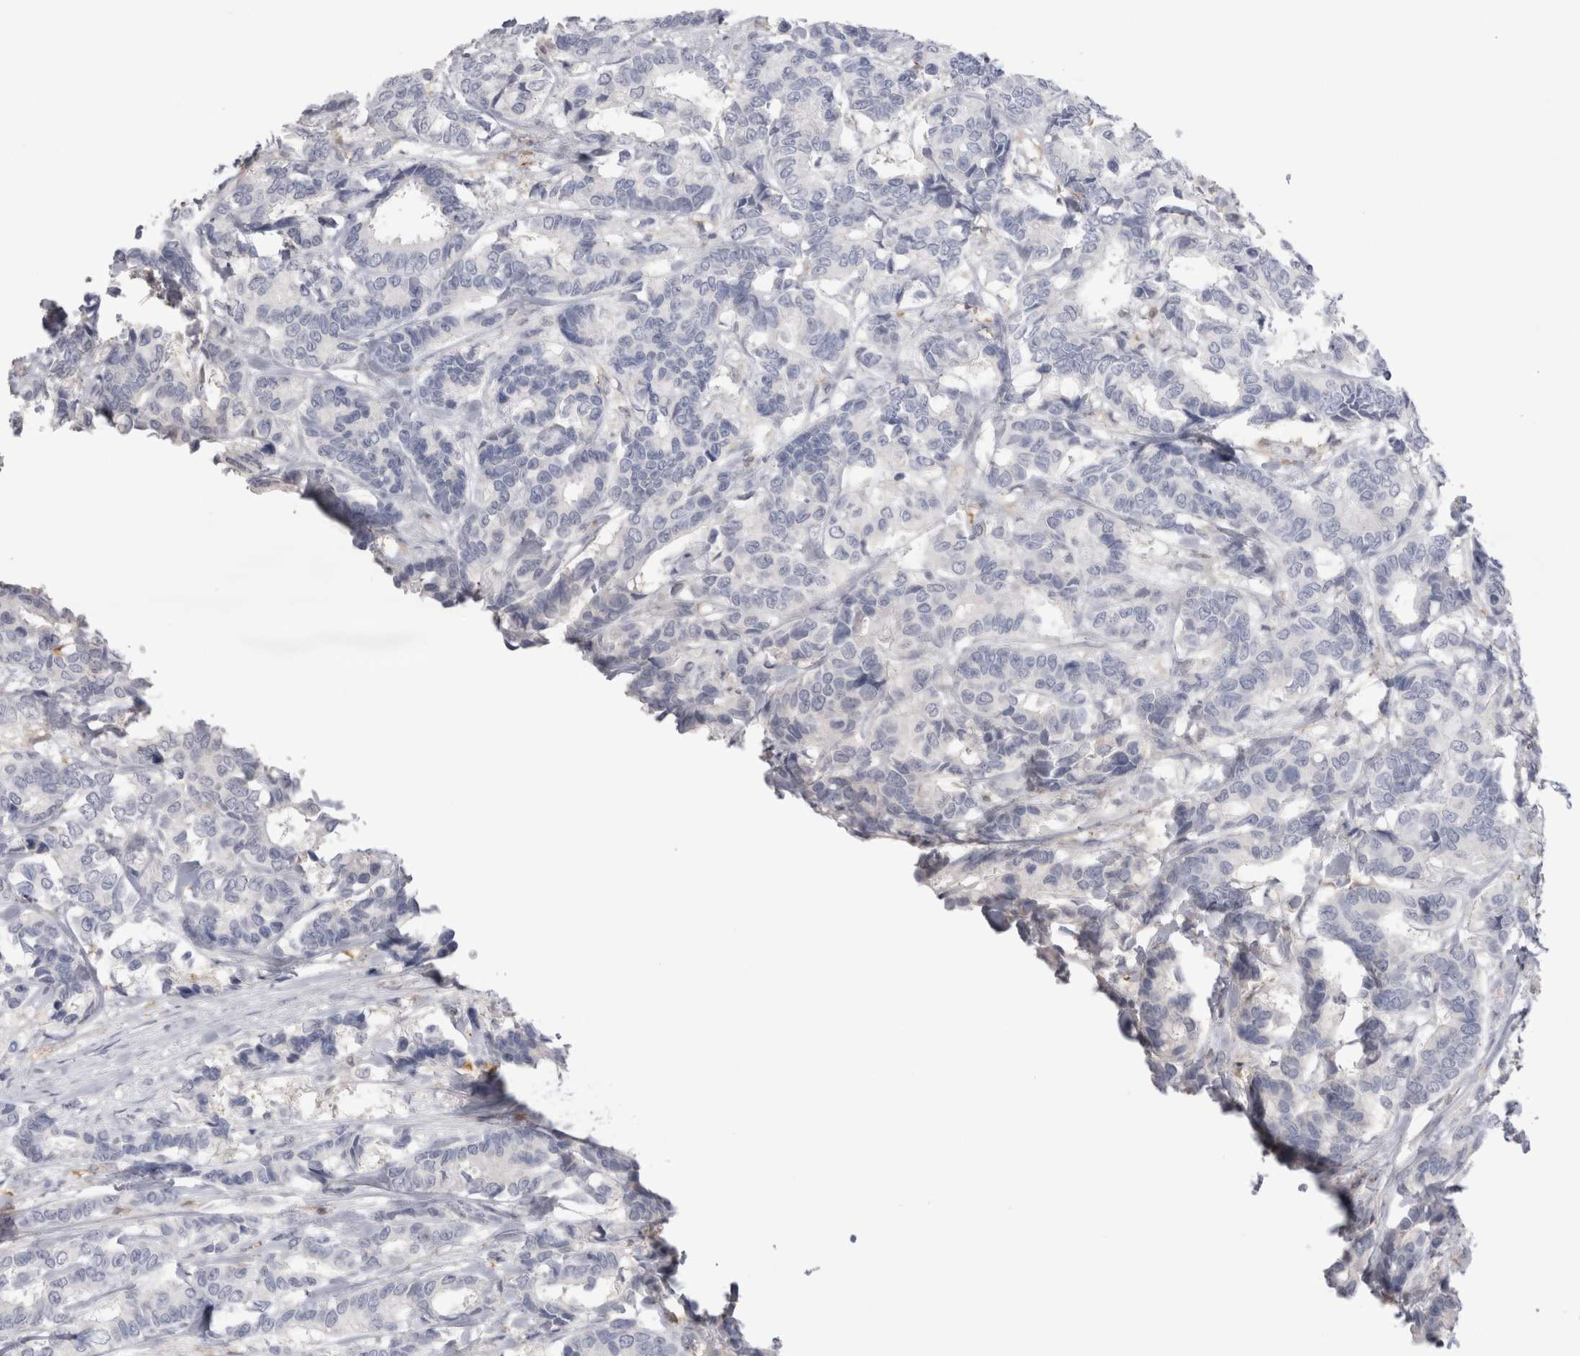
{"staining": {"intensity": "negative", "quantity": "none", "location": "none"}, "tissue": "breast cancer", "cell_type": "Tumor cells", "image_type": "cancer", "snomed": [{"axis": "morphology", "description": "Duct carcinoma"}, {"axis": "topography", "description": "Breast"}], "caption": "This is a image of immunohistochemistry (IHC) staining of breast invasive ductal carcinoma, which shows no positivity in tumor cells.", "gene": "SUCNR1", "patient": {"sex": "female", "age": 87}}